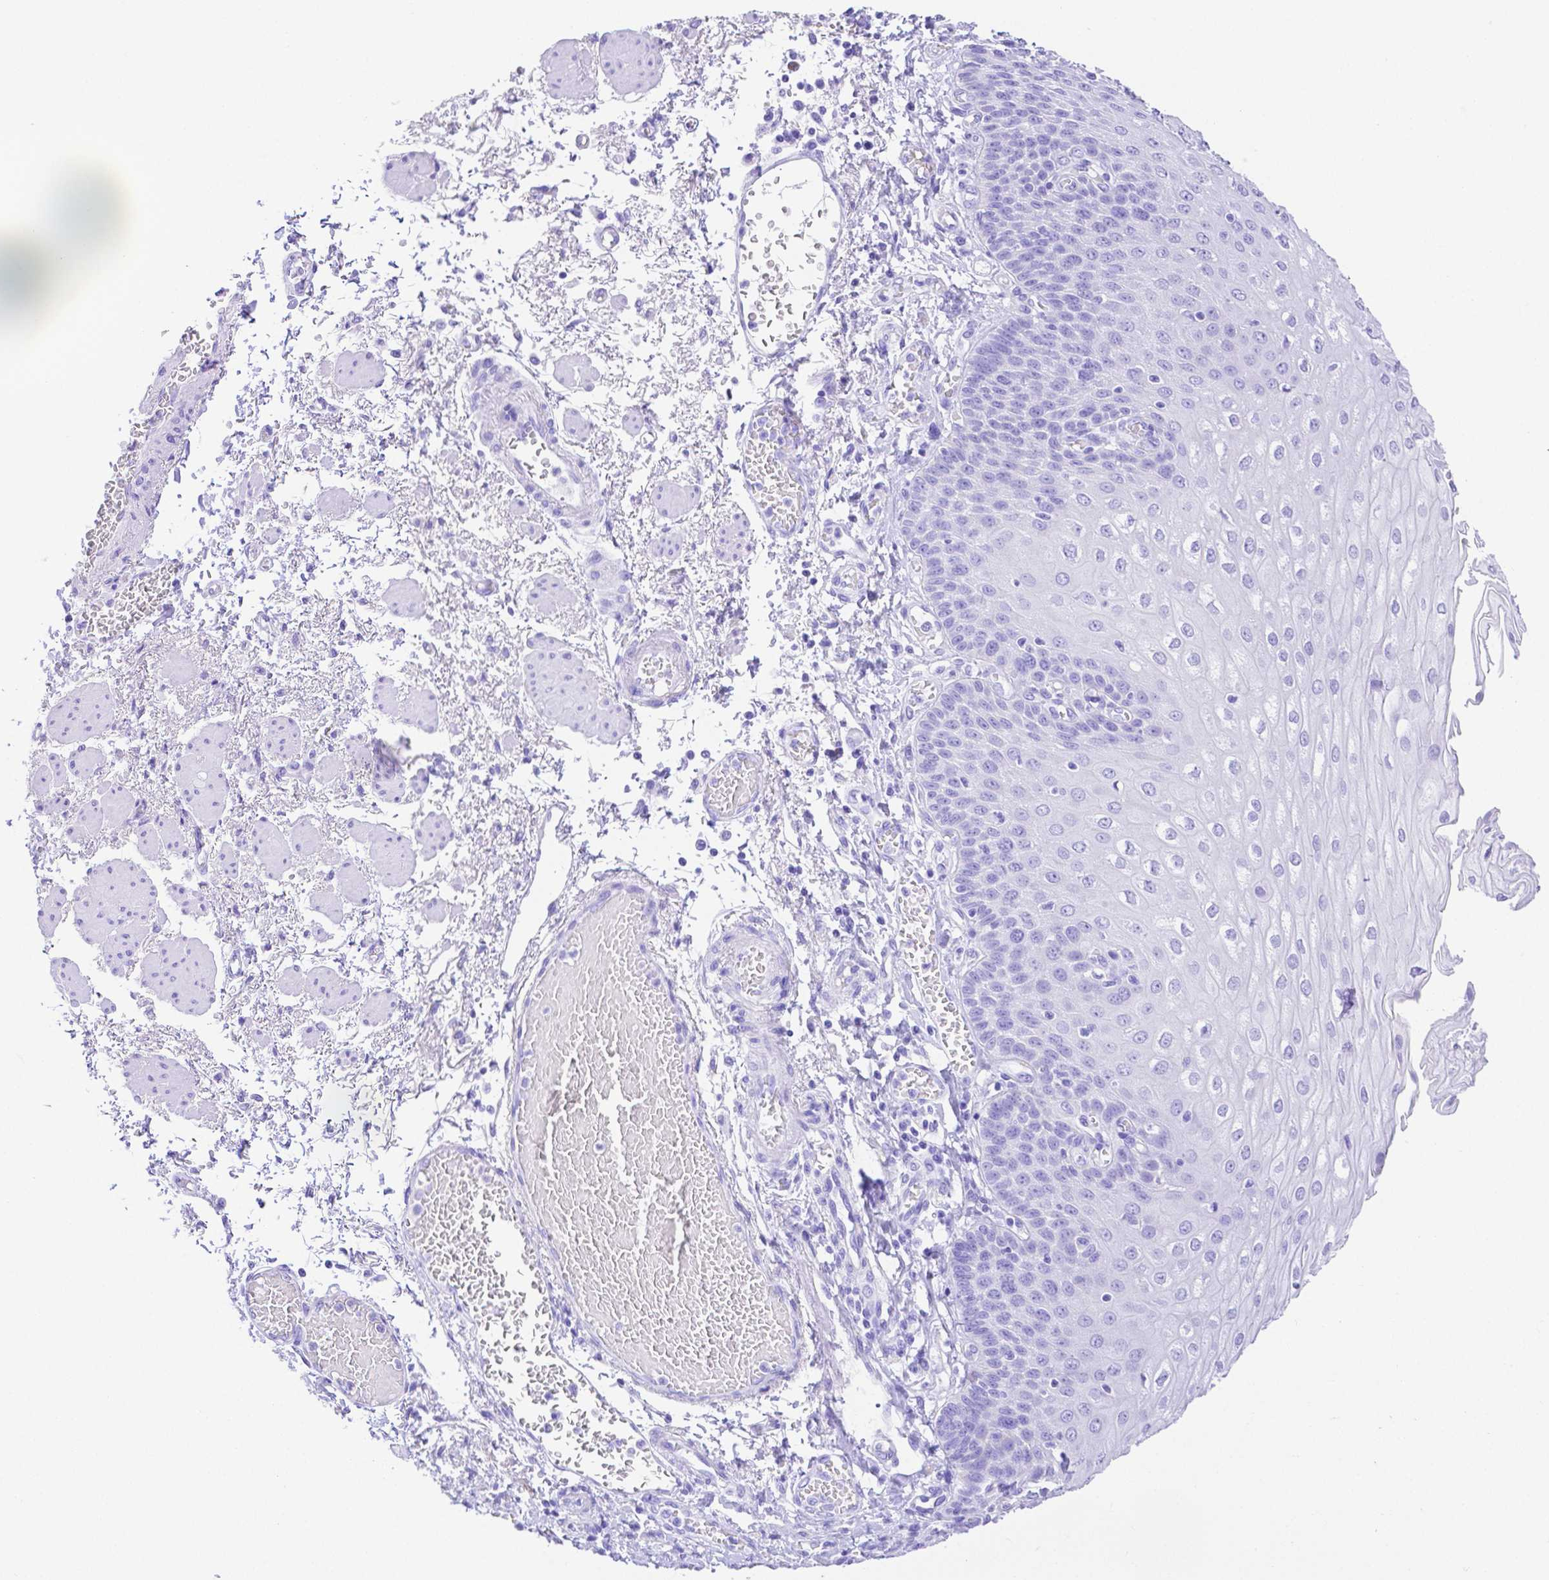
{"staining": {"intensity": "negative", "quantity": "none", "location": "none"}, "tissue": "esophagus", "cell_type": "Squamous epithelial cells", "image_type": "normal", "snomed": [{"axis": "morphology", "description": "Normal tissue, NOS"}, {"axis": "morphology", "description": "Adenocarcinoma, NOS"}, {"axis": "topography", "description": "Esophagus"}], "caption": "This is a histopathology image of IHC staining of normal esophagus, which shows no expression in squamous epithelial cells.", "gene": "SMR3A", "patient": {"sex": "male", "age": 81}}